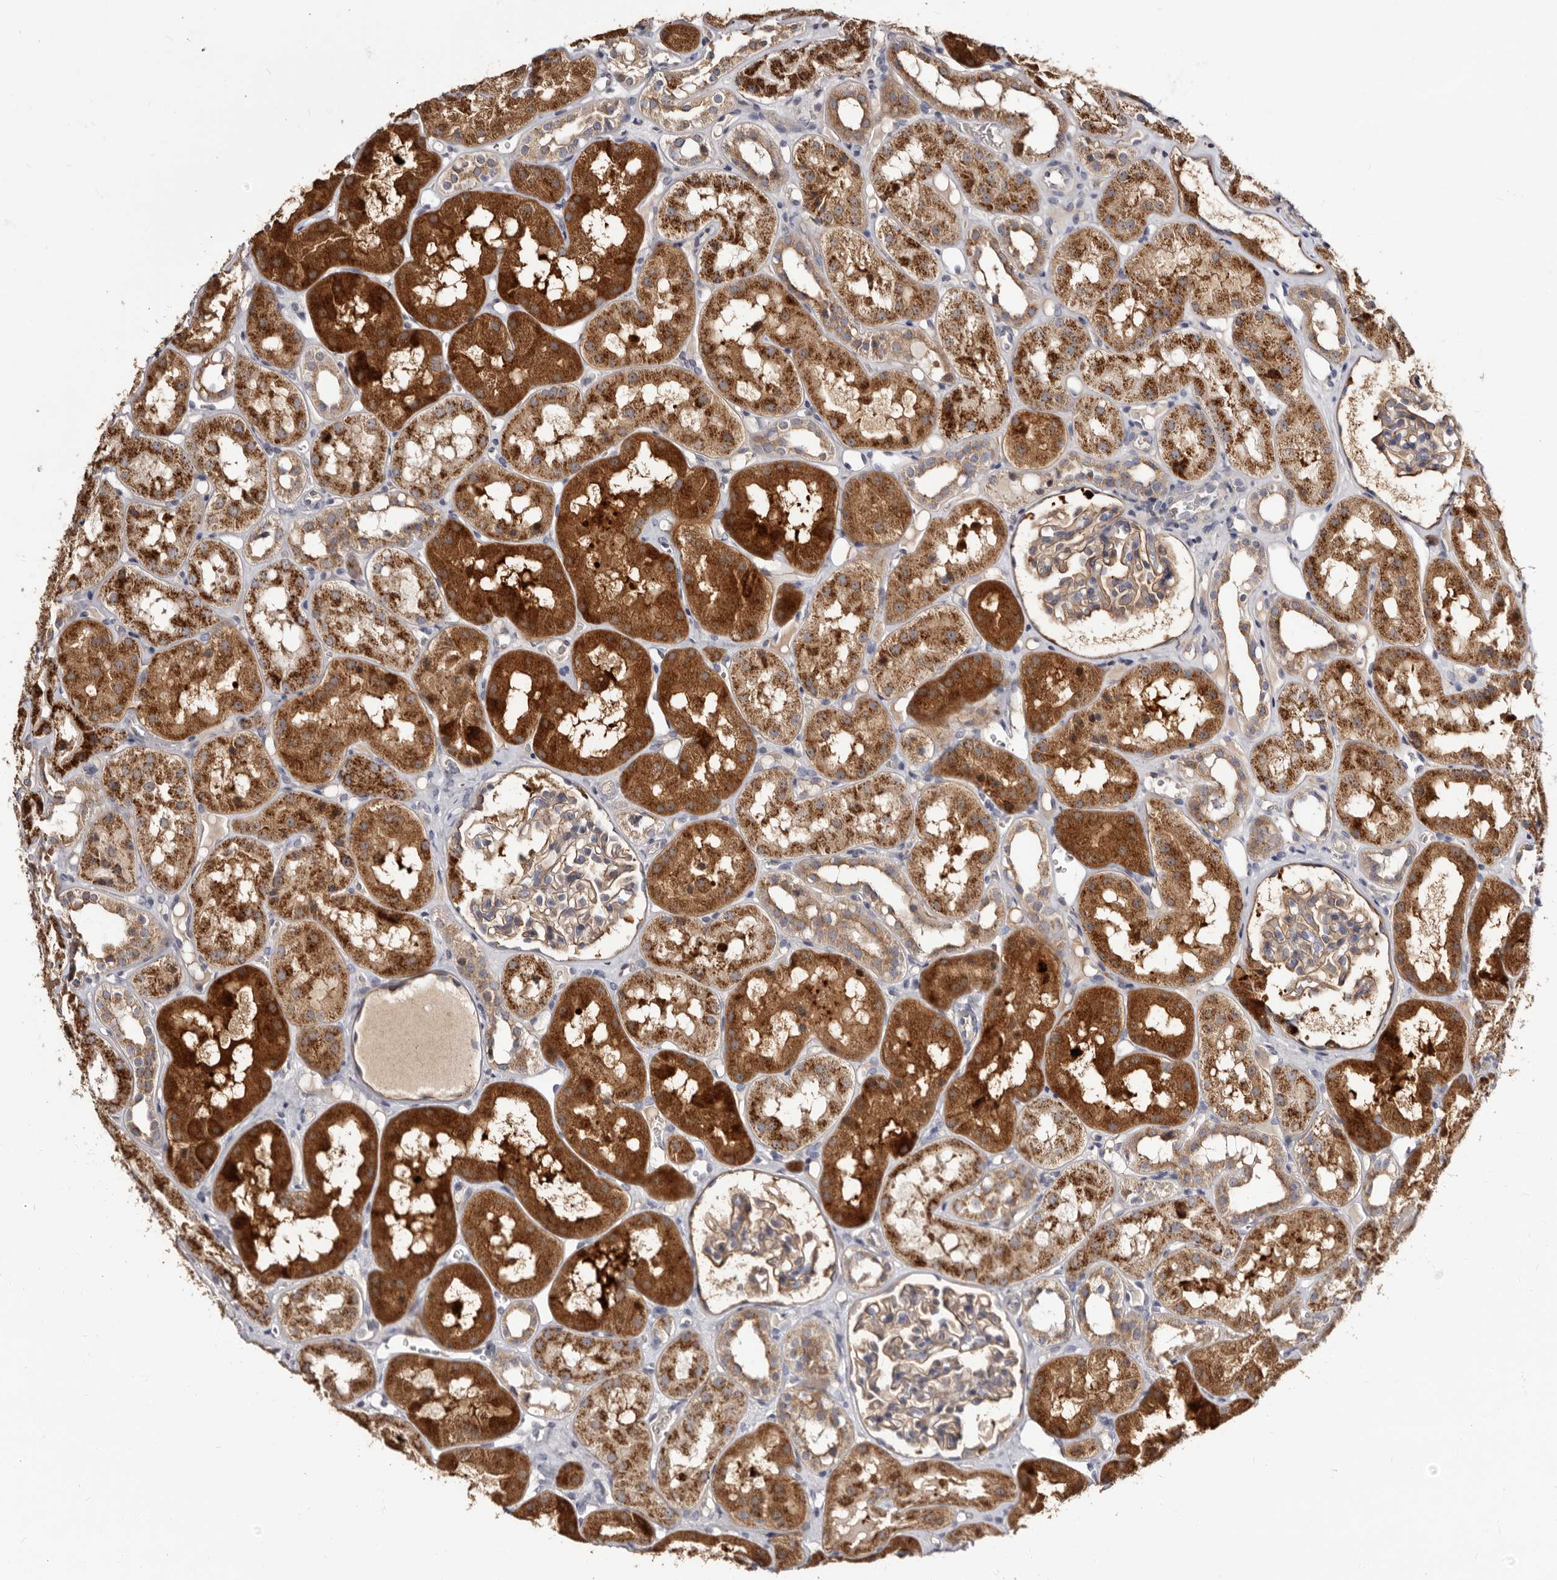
{"staining": {"intensity": "moderate", "quantity": "<25%", "location": "cytoplasmic/membranous"}, "tissue": "kidney", "cell_type": "Cells in glomeruli", "image_type": "normal", "snomed": [{"axis": "morphology", "description": "Normal tissue, NOS"}, {"axis": "topography", "description": "Kidney"}], "caption": "Cells in glomeruli demonstrate low levels of moderate cytoplasmic/membranous expression in about <25% of cells in normal kidney. (DAB (3,3'-diaminobenzidine) IHC, brown staining for protein, blue staining for nuclei).", "gene": "PTAFR", "patient": {"sex": "male", "age": 16}}